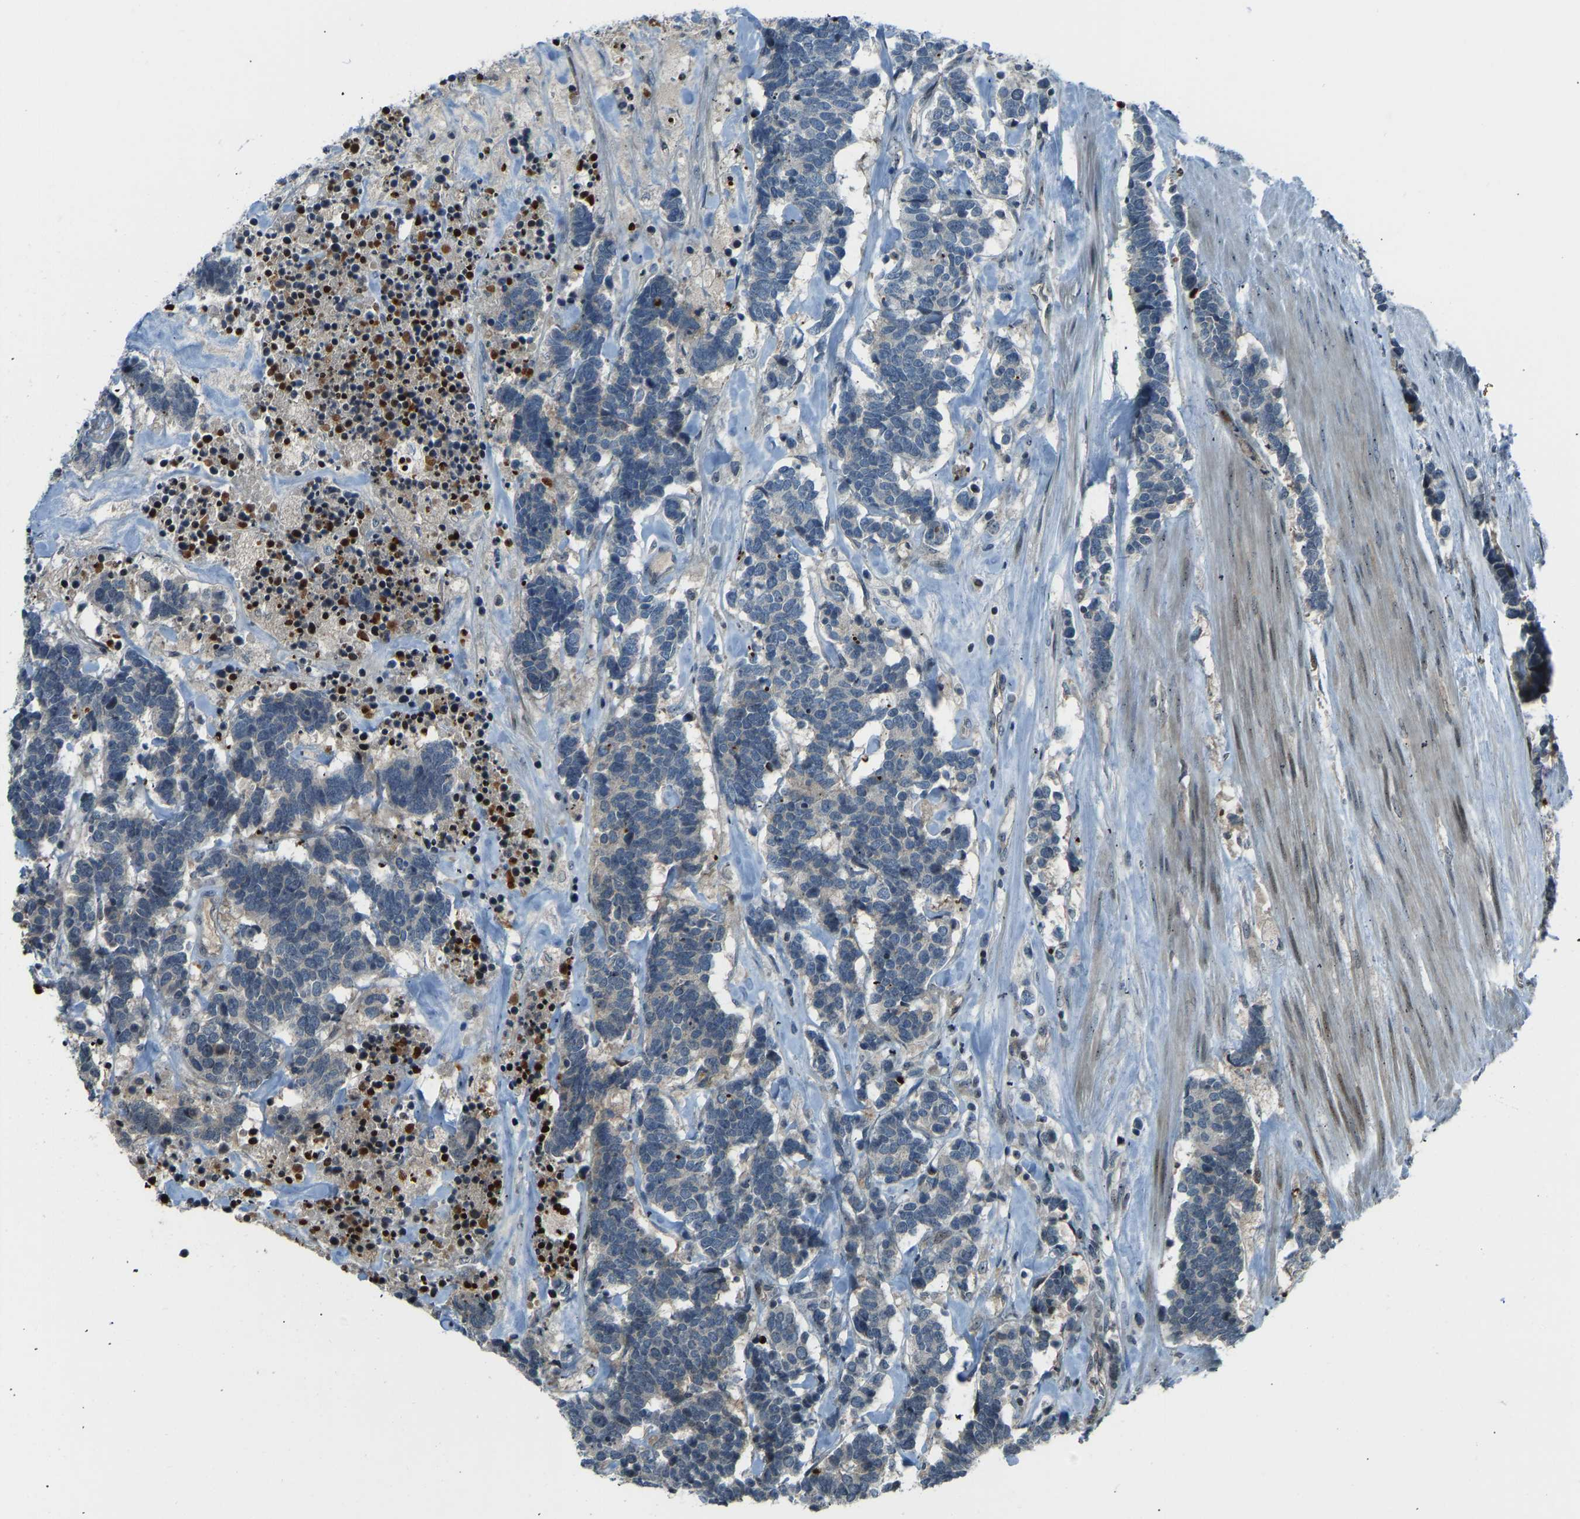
{"staining": {"intensity": "negative", "quantity": "none", "location": "none"}, "tissue": "carcinoid", "cell_type": "Tumor cells", "image_type": "cancer", "snomed": [{"axis": "morphology", "description": "Carcinoma, NOS"}, {"axis": "morphology", "description": "Carcinoid, malignant, NOS"}, {"axis": "topography", "description": "Urinary bladder"}], "caption": "A photomicrograph of carcinoid stained for a protein demonstrates no brown staining in tumor cells. (Stains: DAB IHC with hematoxylin counter stain, Microscopy: brightfield microscopy at high magnification).", "gene": "SVOPL", "patient": {"sex": "male", "age": 57}}